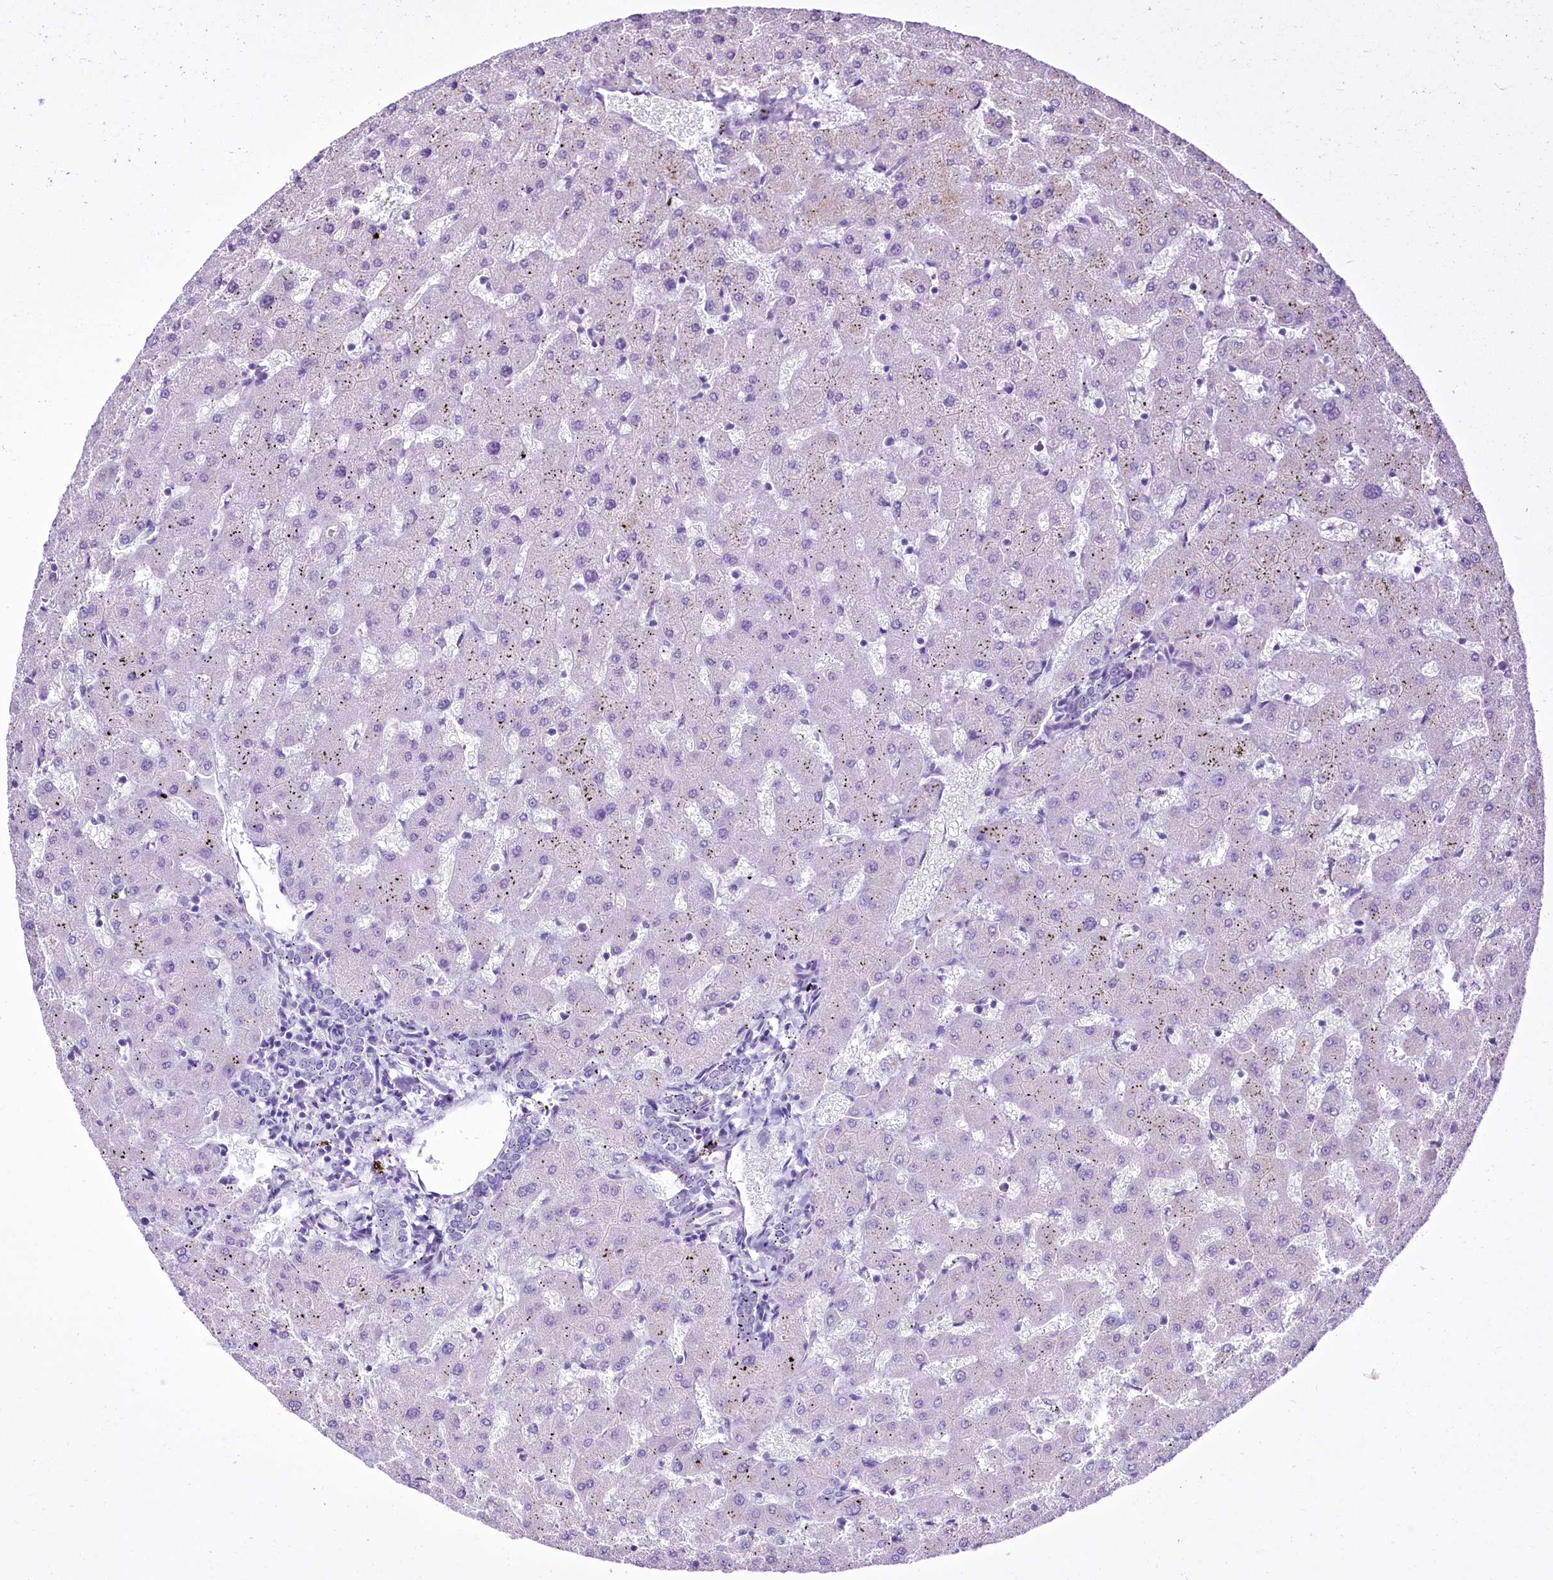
{"staining": {"intensity": "negative", "quantity": "none", "location": "none"}, "tissue": "liver", "cell_type": "Cholangiocytes", "image_type": "normal", "snomed": [{"axis": "morphology", "description": "Normal tissue, NOS"}, {"axis": "topography", "description": "Liver"}], "caption": "Protein analysis of benign liver exhibits no significant positivity in cholangiocytes. Brightfield microscopy of immunohistochemistry (IHC) stained with DAB (brown) and hematoxylin (blue), captured at high magnification.", "gene": "BANK1", "patient": {"sex": "female", "age": 63}}